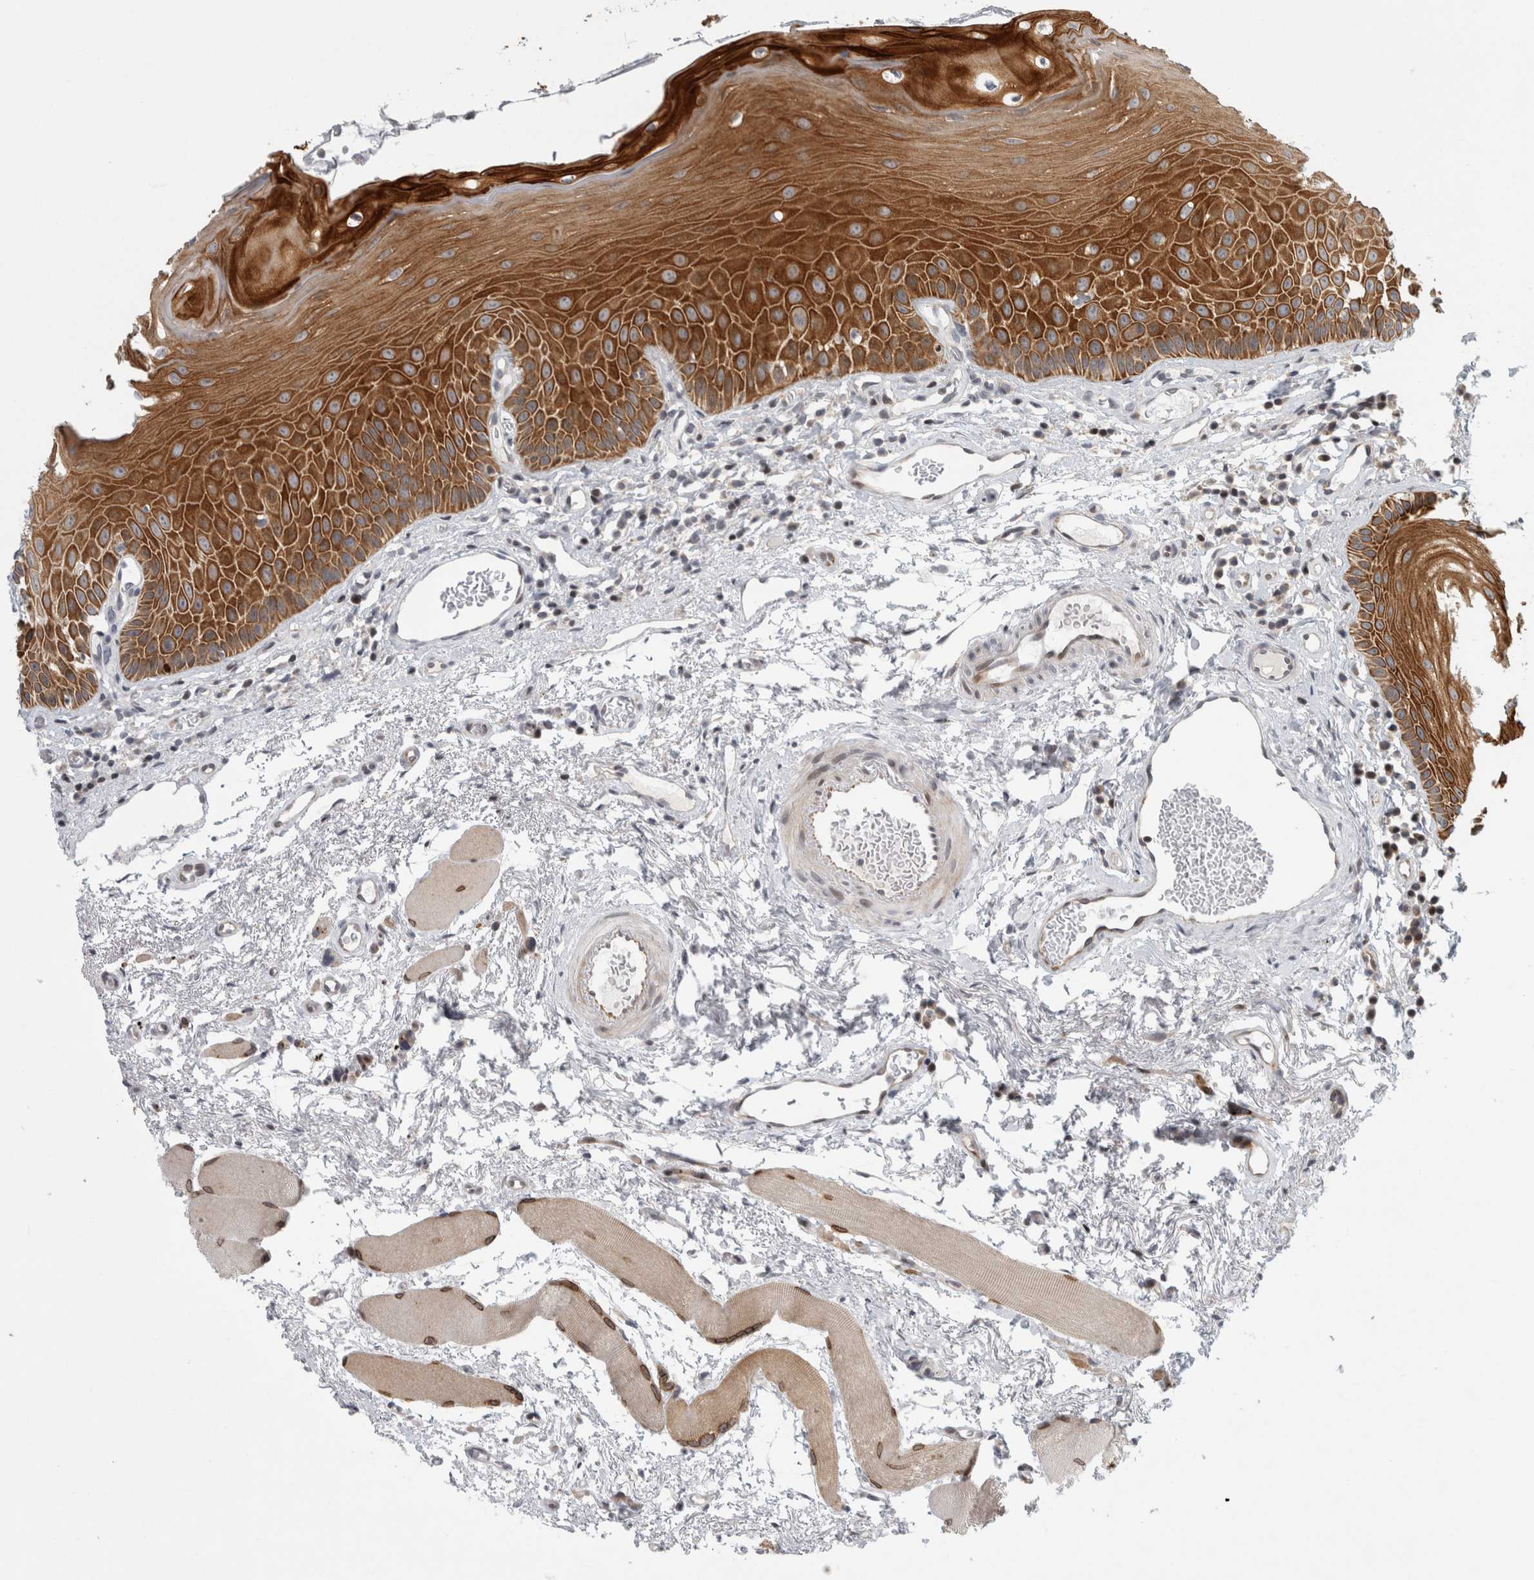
{"staining": {"intensity": "strong", "quantity": ">75%", "location": "cytoplasmic/membranous"}, "tissue": "oral mucosa", "cell_type": "Squamous epithelial cells", "image_type": "normal", "snomed": [{"axis": "morphology", "description": "Normal tissue, NOS"}, {"axis": "topography", "description": "Skeletal muscle"}, {"axis": "topography", "description": "Oral tissue"}, {"axis": "topography", "description": "Peripheral nerve tissue"}], "caption": "A micrograph of oral mucosa stained for a protein shows strong cytoplasmic/membranous brown staining in squamous epithelial cells. The protein is stained brown, and the nuclei are stained in blue (DAB (3,3'-diaminobenzidine) IHC with brightfield microscopy, high magnification).", "gene": "UTP25", "patient": {"sex": "female", "age": 84}}